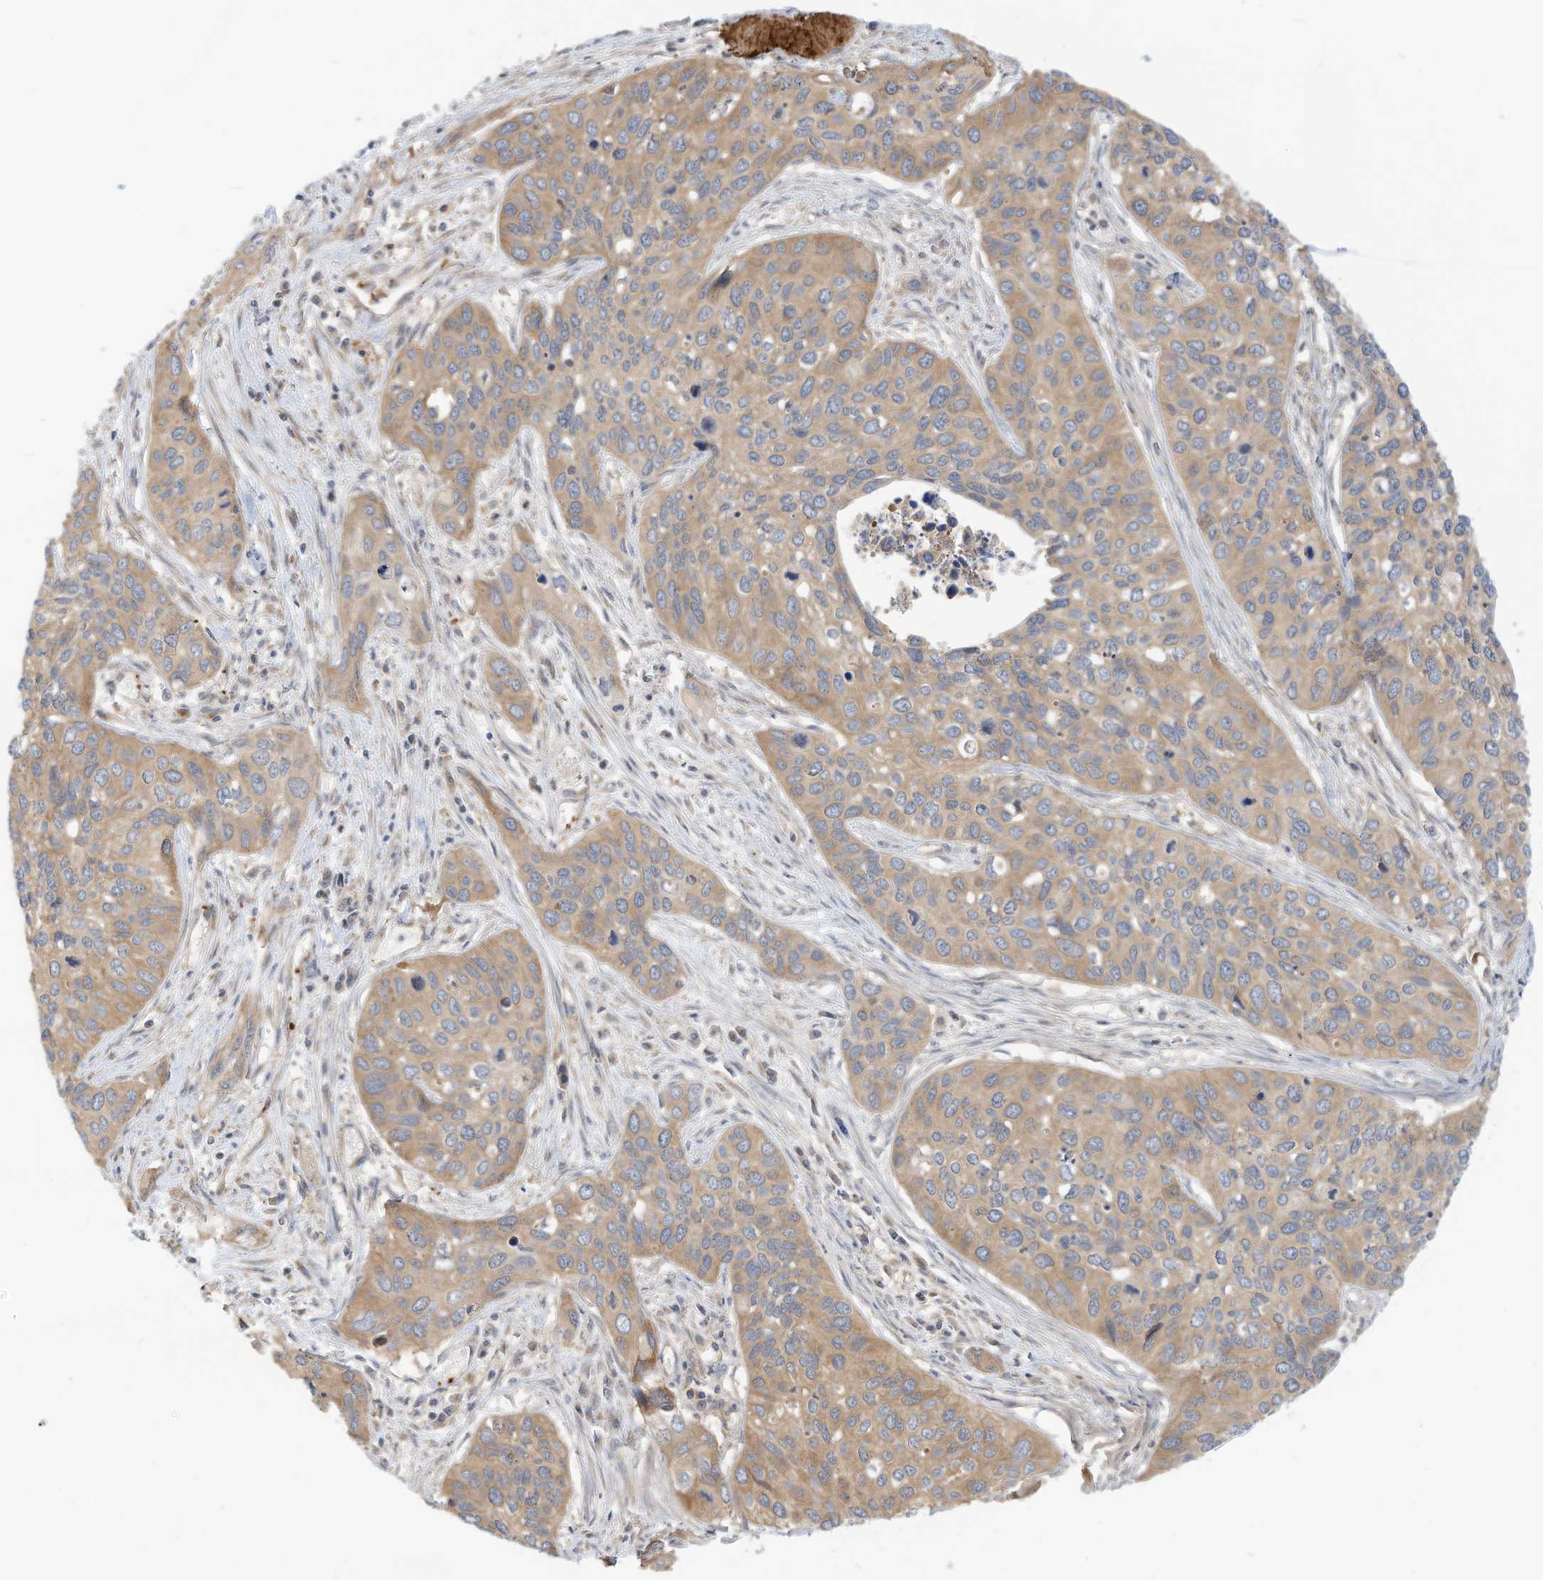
{"staining": {"intensity": "moderate", "quantity": ">75%", "location": "cytoplasmic/membranous"}, "tissue": "cervical cancer", "cell_type": "Tumor cells", "image_type": "cancer", "snomed": [{"axis": "morphology", "description": "Squamous cell carcinoma, NOS"}, {"axis": "topography", "description": "Cervix"}], "caption": "The image reveals a brown stain indicating the presence of a protein in the cytoplasmic/membranous of tumor cells in cervical cancer. (DAB (3,3'-diaminobenzidine) IHC with brightfield microscopy, high magnification).", "gene": "OFD1", "patient": {"sex": "female", "age": 55}}